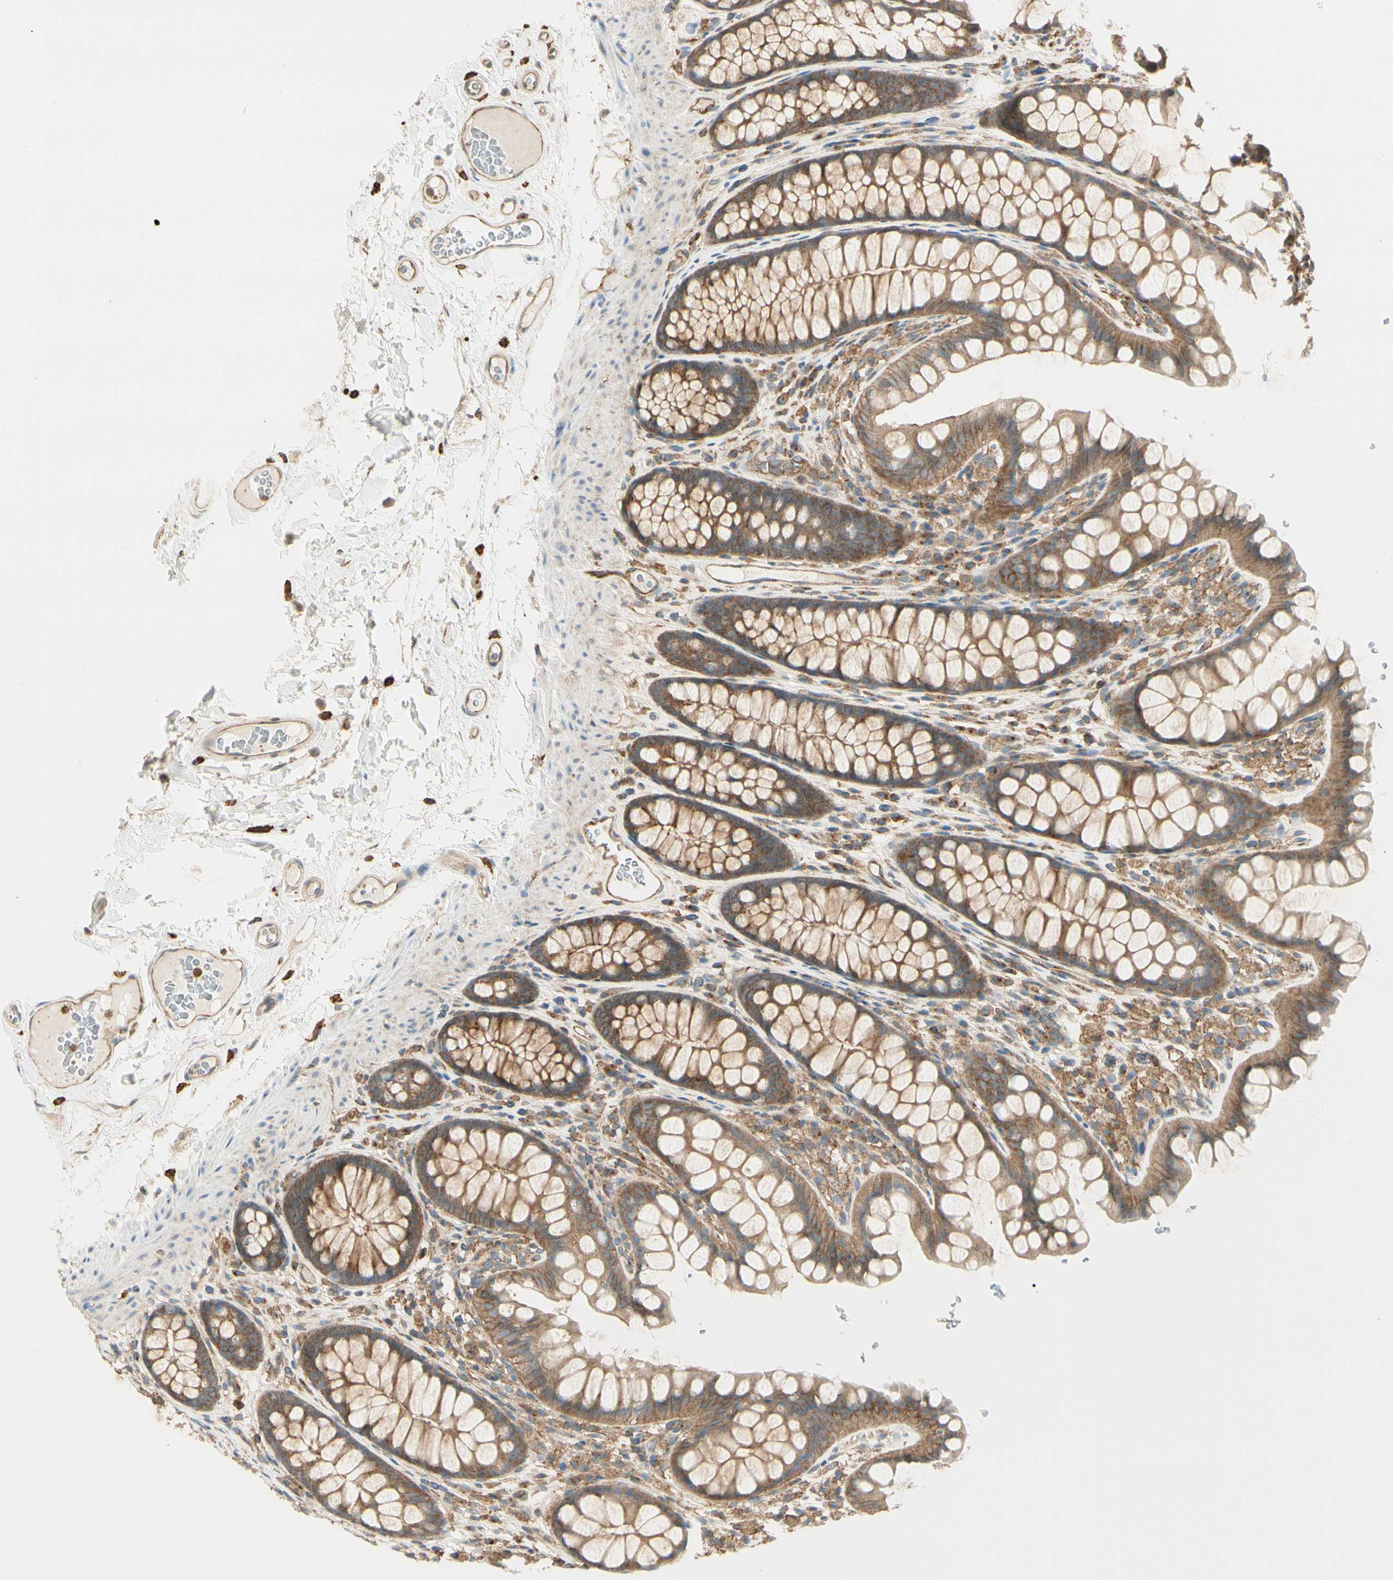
{"staining": {"intensity": "moderate", "quantity": ">75%", "location": "cytoplasmic/membranous"}, "tissue": "colon", "cell_type": "Endothelial cells", "image_type": "normal", "snomed": [{"axis": "morphology", "description": "Normal tissue, NOS"}, {"axis": "topography", "description": "Colon"}], "caption": "Immunohistochemistry (IHC) histopathology image of unremarkable human colon stained for a protein (brown), which demonstrates medium levels of moderate cytoplasmic/membranous staining in approximately >75% of endothelial cells.", "gene": "AGFG1", "patient": {"sex": "female", "age": 55}}